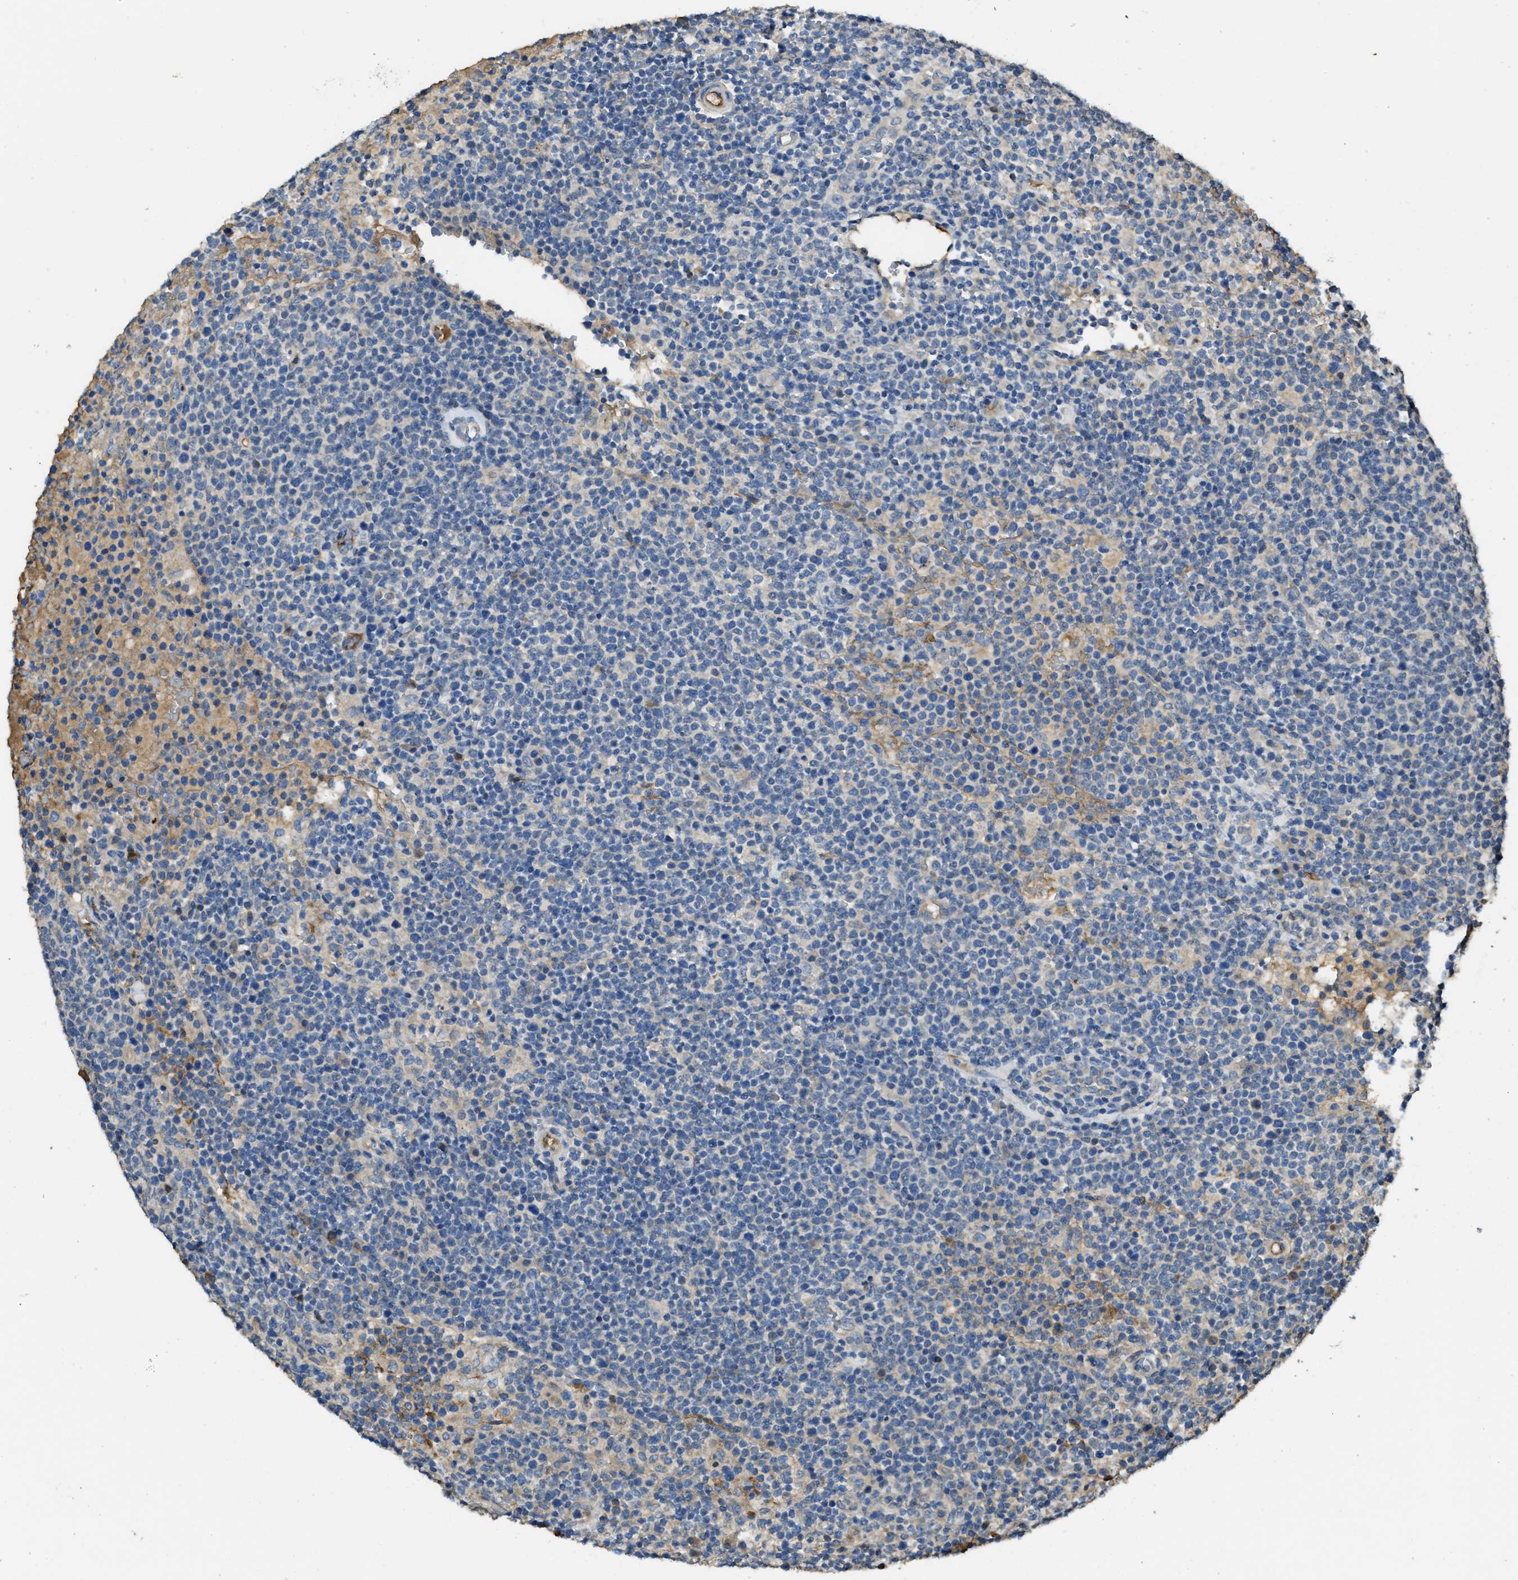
{"staining": {"intensity": "negative", "quantity": "none", "location": "none"}, "tissue": "lymphoma", "cell_type": "Tumor cells", "image_type": "cancer", "snomed": [{"axis": "morphology", "description": "Malignant lymphoma, non-Hodgkin's type, High grade"}, {"axis": "topography", "description": "Lymph node"}], "caption": "Tumor cells are negative for protein expression in human high-grade malignant lymphoma, non-Hodgkin's type.", "gene": "RIPK2", "patient": {"sex": "male", "age": 61}}